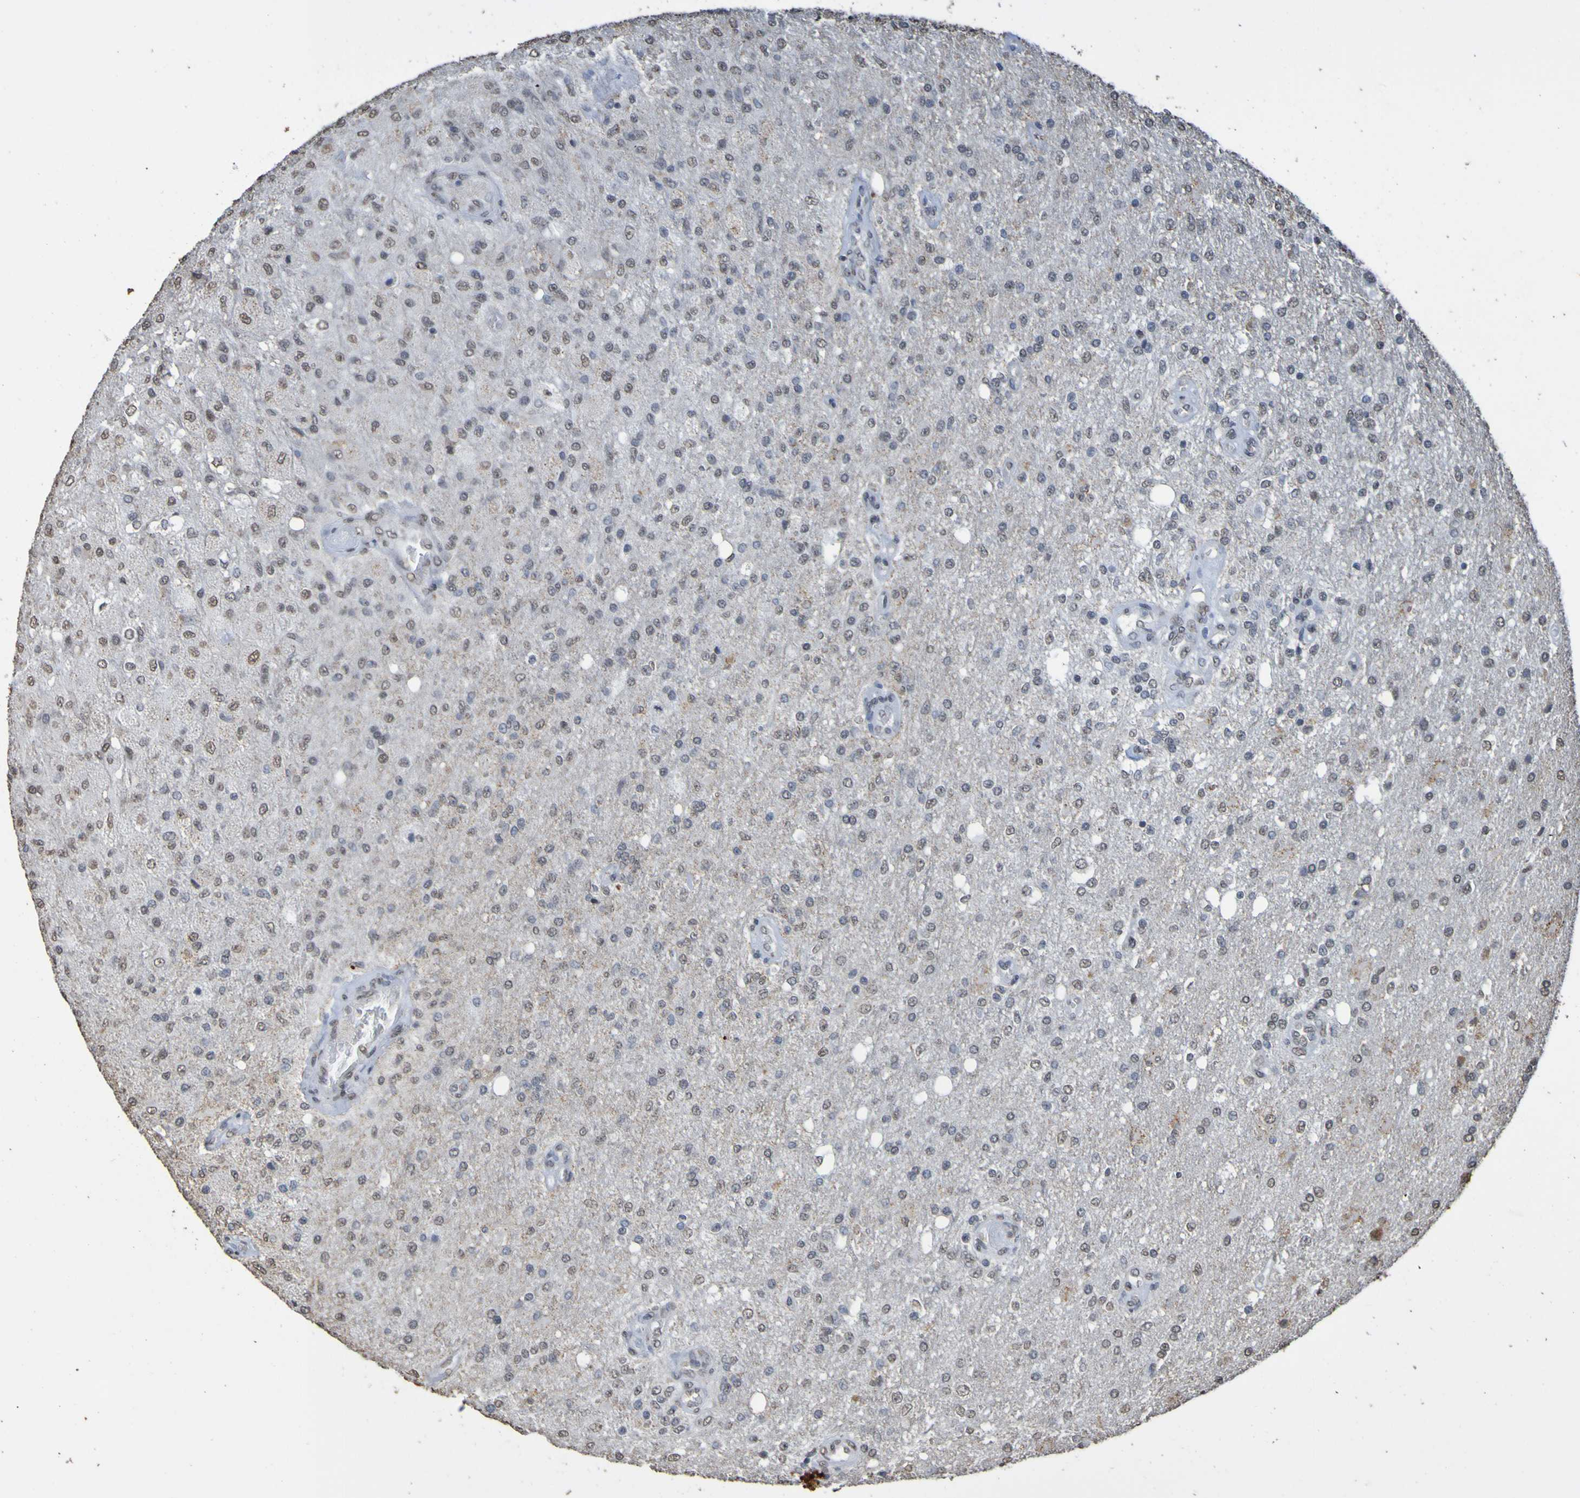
{"staining": {"intensity": "negative", "quantity": "none", "location": "none"}, "tissue": "glioma", "cell_type": "Tumor cells", "image_type": "cancer", "snomed": [{"axis": "morphology", "description": "Normal tissue, NOS"}, {"axis": "morphology", "description": "Glioma, malignant, High grade"}, {"axis": "topography", "description": "Cerebral cortex"}], "caption": "The micrograph shows no staining of tumor cells in glioma.", "gene": "ALKBH2", "patient": {"sex": "male", "age": 77}}